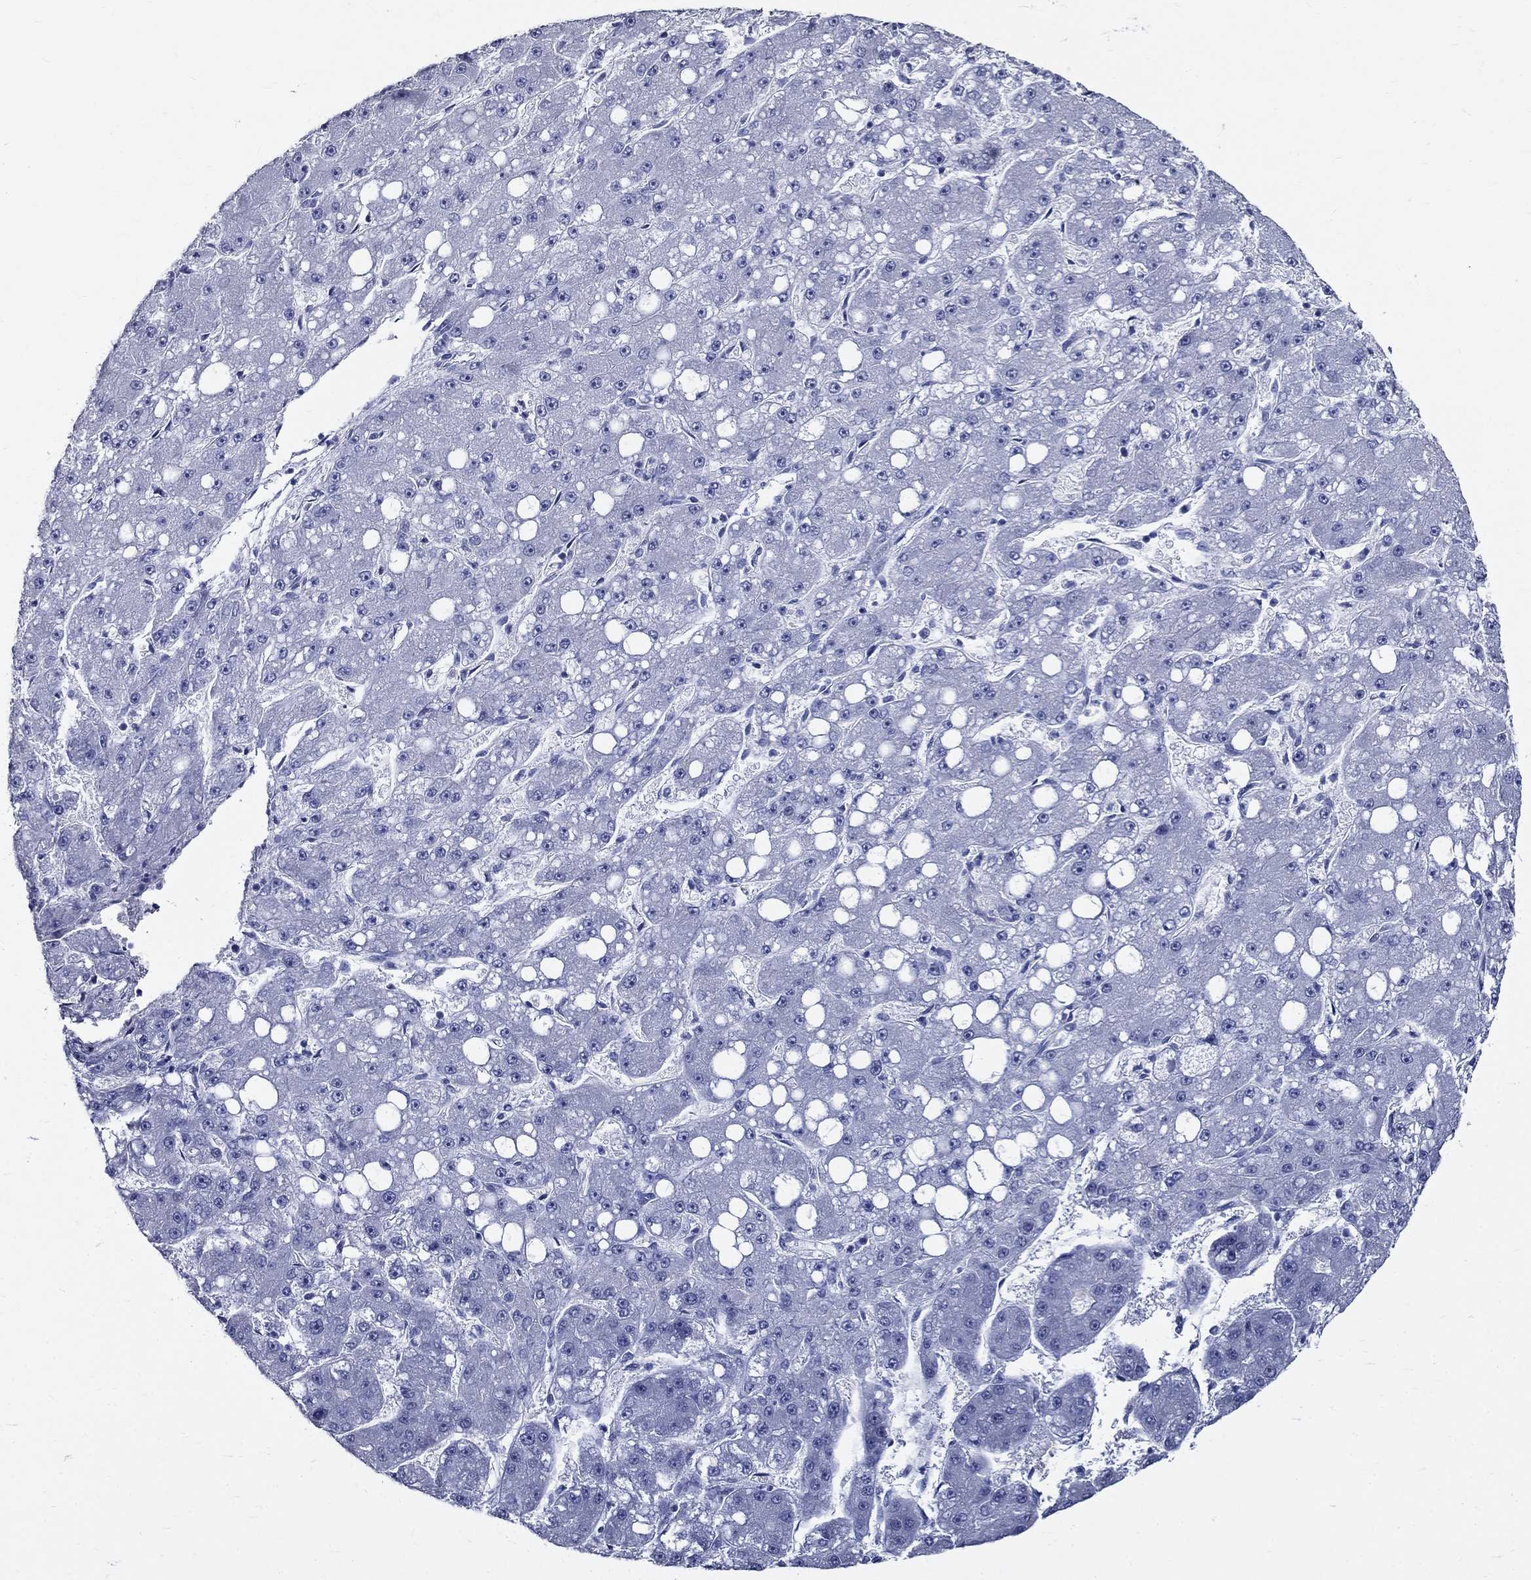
{"staining": {"intensity": "negative", "quantity": "none", "location": "none"}, "tissue": "liver cancer", "cell_type": "Tumor cells", "image_type": "cancer", "snomed": [{"axis": "morphology", "description": "Carcinoma, Hepatocellular, NOS"}, {"axis": "topography", "description": "Liver"}], "caption": "An IHC photomicrograph of liver cancer (hepatocellular carcinoma) is shown. There is no staining in tumor cells of liver cancer (hepatocellular carcinoma). Brightfield microscopy of IHC stained with DAB (3,3'-diaminobenzidine) (brown) and hematoxylin (blue), captured at high magnification.", "gene": "GUCA1A", "patient": {"sex": "male", "age": 67}}